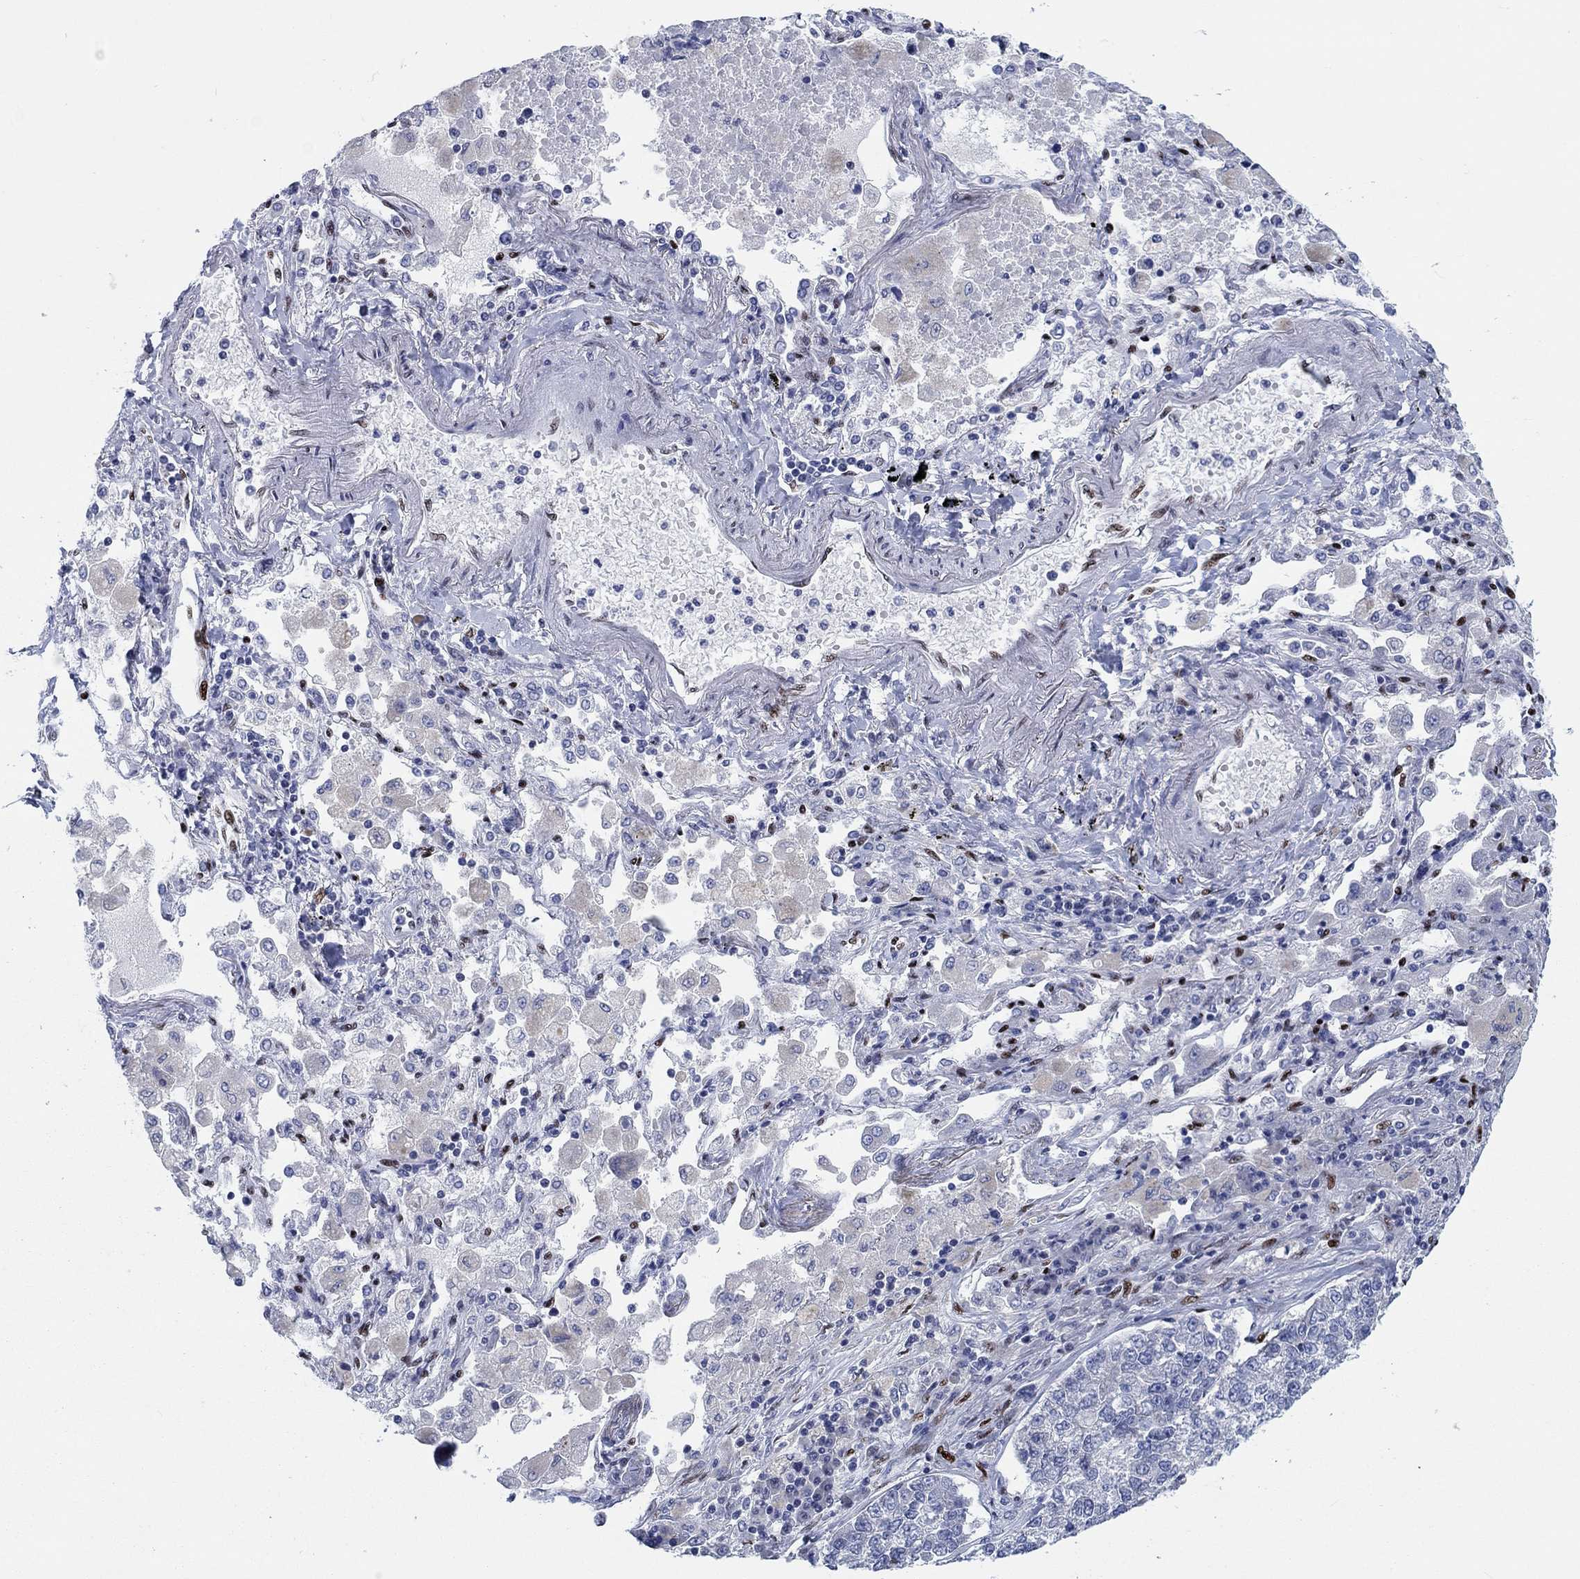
{"staining": {"intensity": "negative", "quantity": "none", "location": "none"}, "tissue": "lung cancer", "cell_type": "Tumor cells", "image_type": "cancer", "snomed": [{"axis": "morphology", "description": "Adenocarcinoma, NOS"}, {"axis": "topography", "description": "Lung"}], "caption": "Immunohistochemical staining of human lung cancer displays no significant expression in tumor cells. Brightfield microscopy of immunohistochemistry stained with DAB (brown) and hematoxylin (blue), captured at high magnification.", "gene": "ZEB1", "patient": {"sex": "male", "age": 49}}